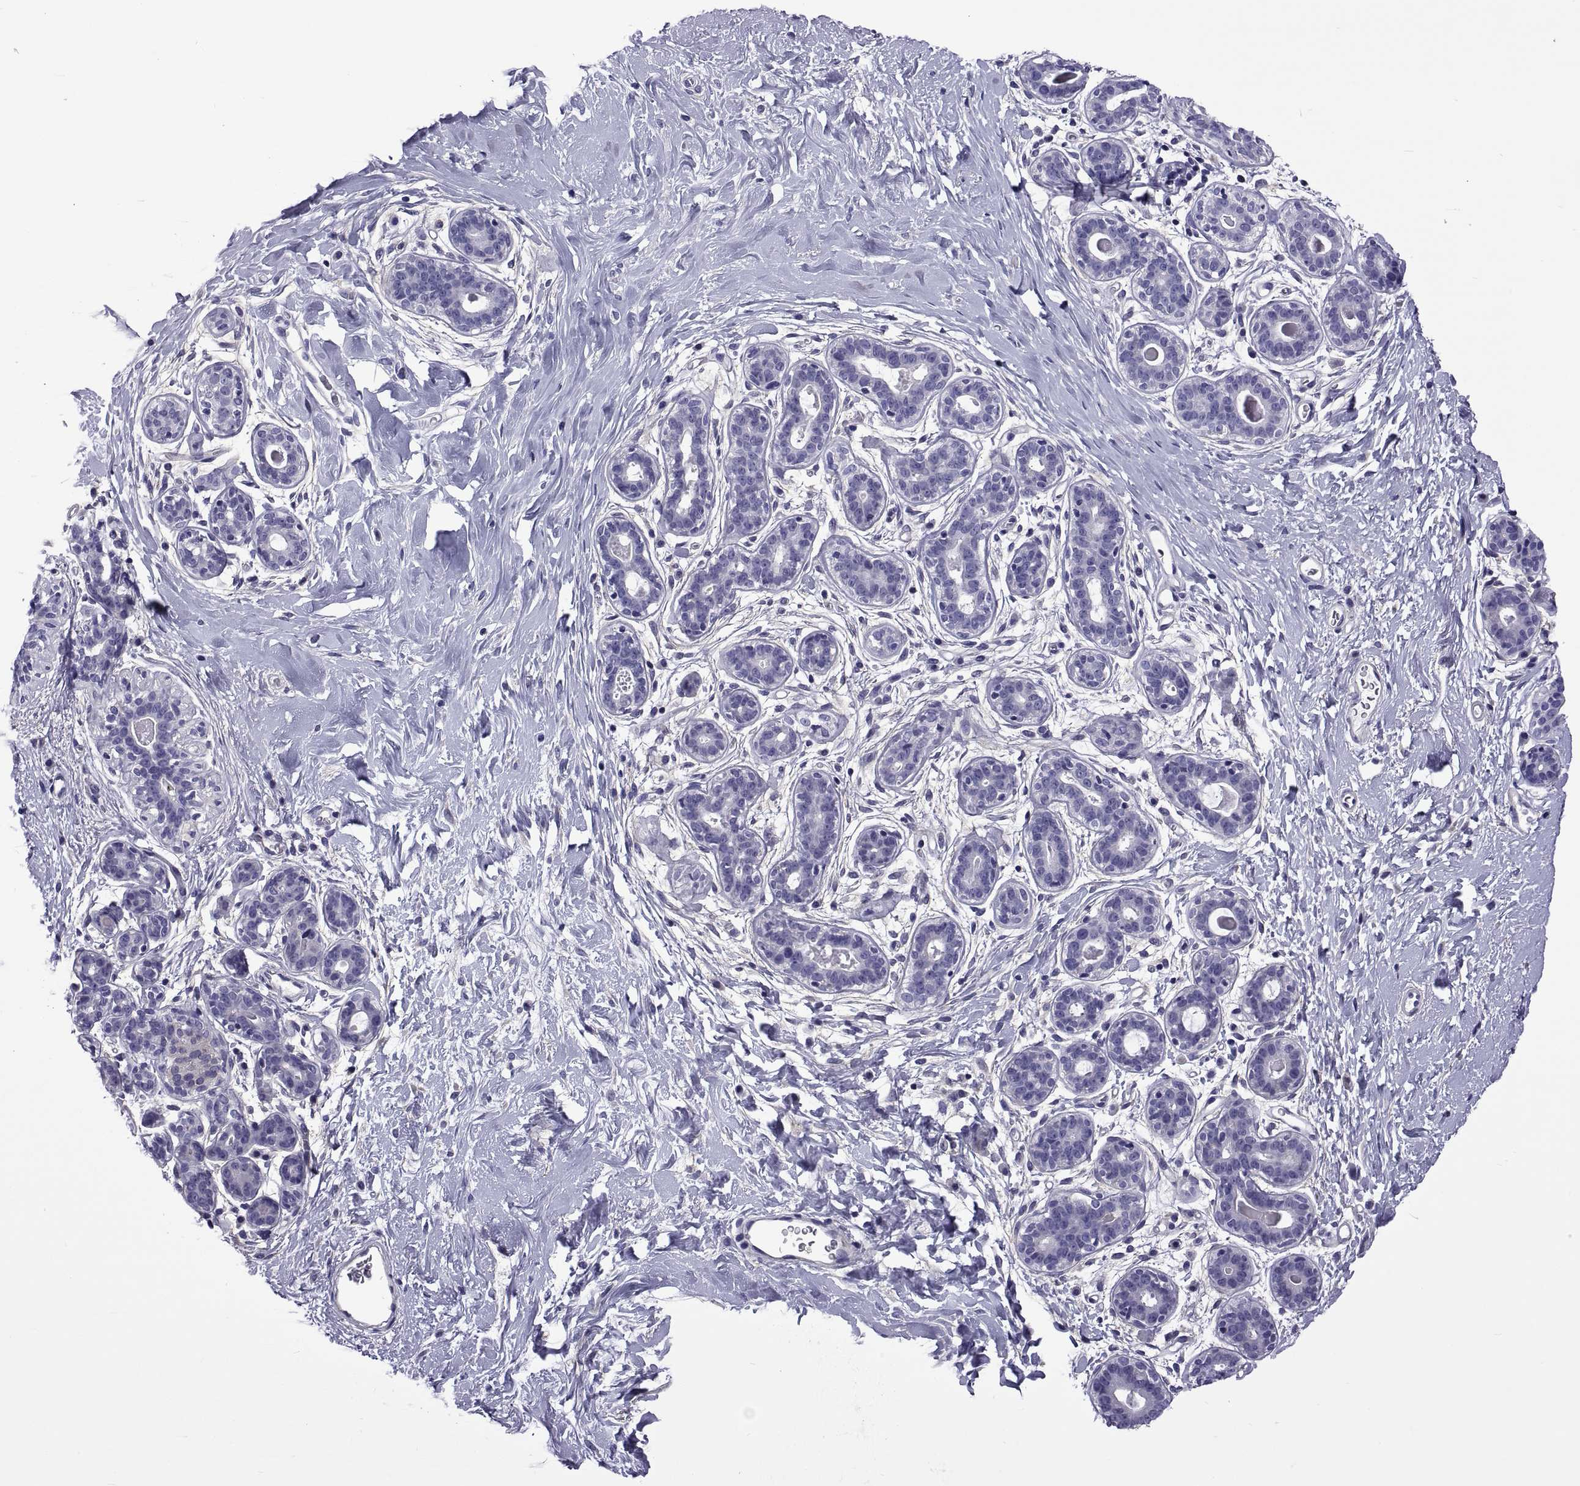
{"staining": {"intensity": "negative", "quantity": "none", "location": "none"}, "tissue": "breast", "cell_type": "Adipocytes", "image_type": "normal", "snomed": [{"axis": "morphology", "description": "Normal tissue, NOS"}, {"axis": "topography", "description": "Breast"}], "caption": "Immunohistochemistry image of unremarkable breast stained for a protein (brown), which shows no staining in adipocytes. (Brightfield microscopy of DAB (3,3'-diaminobenzidine) immunohistochemistry at high magnification).", "gene": "TMC3", "patient": {"sex": "female", "age": 43}}